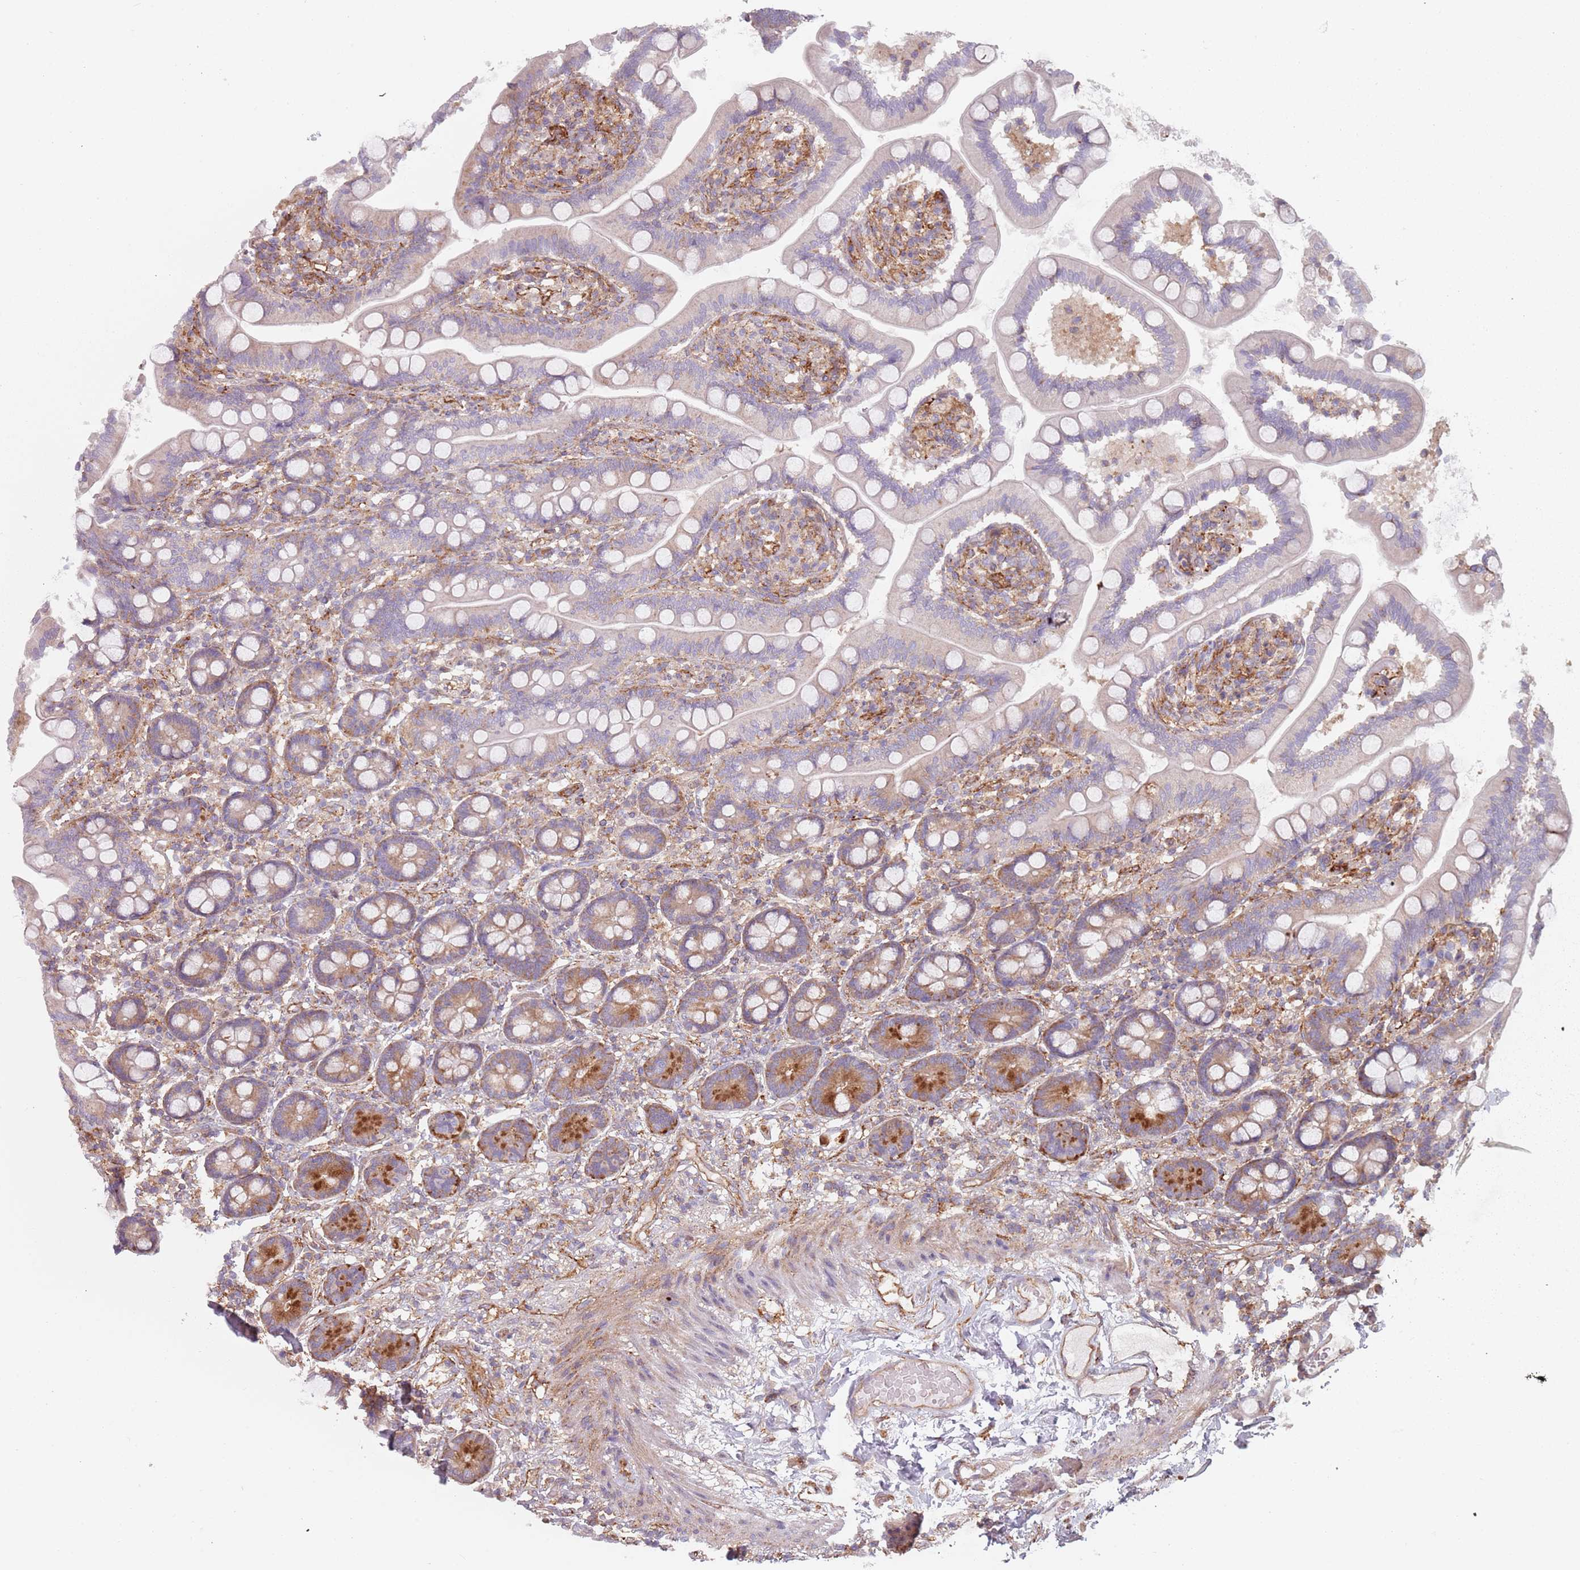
{"staining": {"intensity": "strong", "quantity": "<25%", "location": "cytoplasmic/membranous"}, "tissue": "small intestine", "cell_type": "Glandular cells", "image_type": "normal", "snomed": [{"axis": "morphology", "description": "Normal tissue, NOS"}, {"axis": "topography", "description": "Small intestine"}], "caption": "A brown stain highlights strong cytoplasmic/membranous expression of a protein in glandular cells of benign small intestine. Nuclei are stained in blue.", "gene": "TPD52L2", "patient": {"sex": "female", "age": 64}}